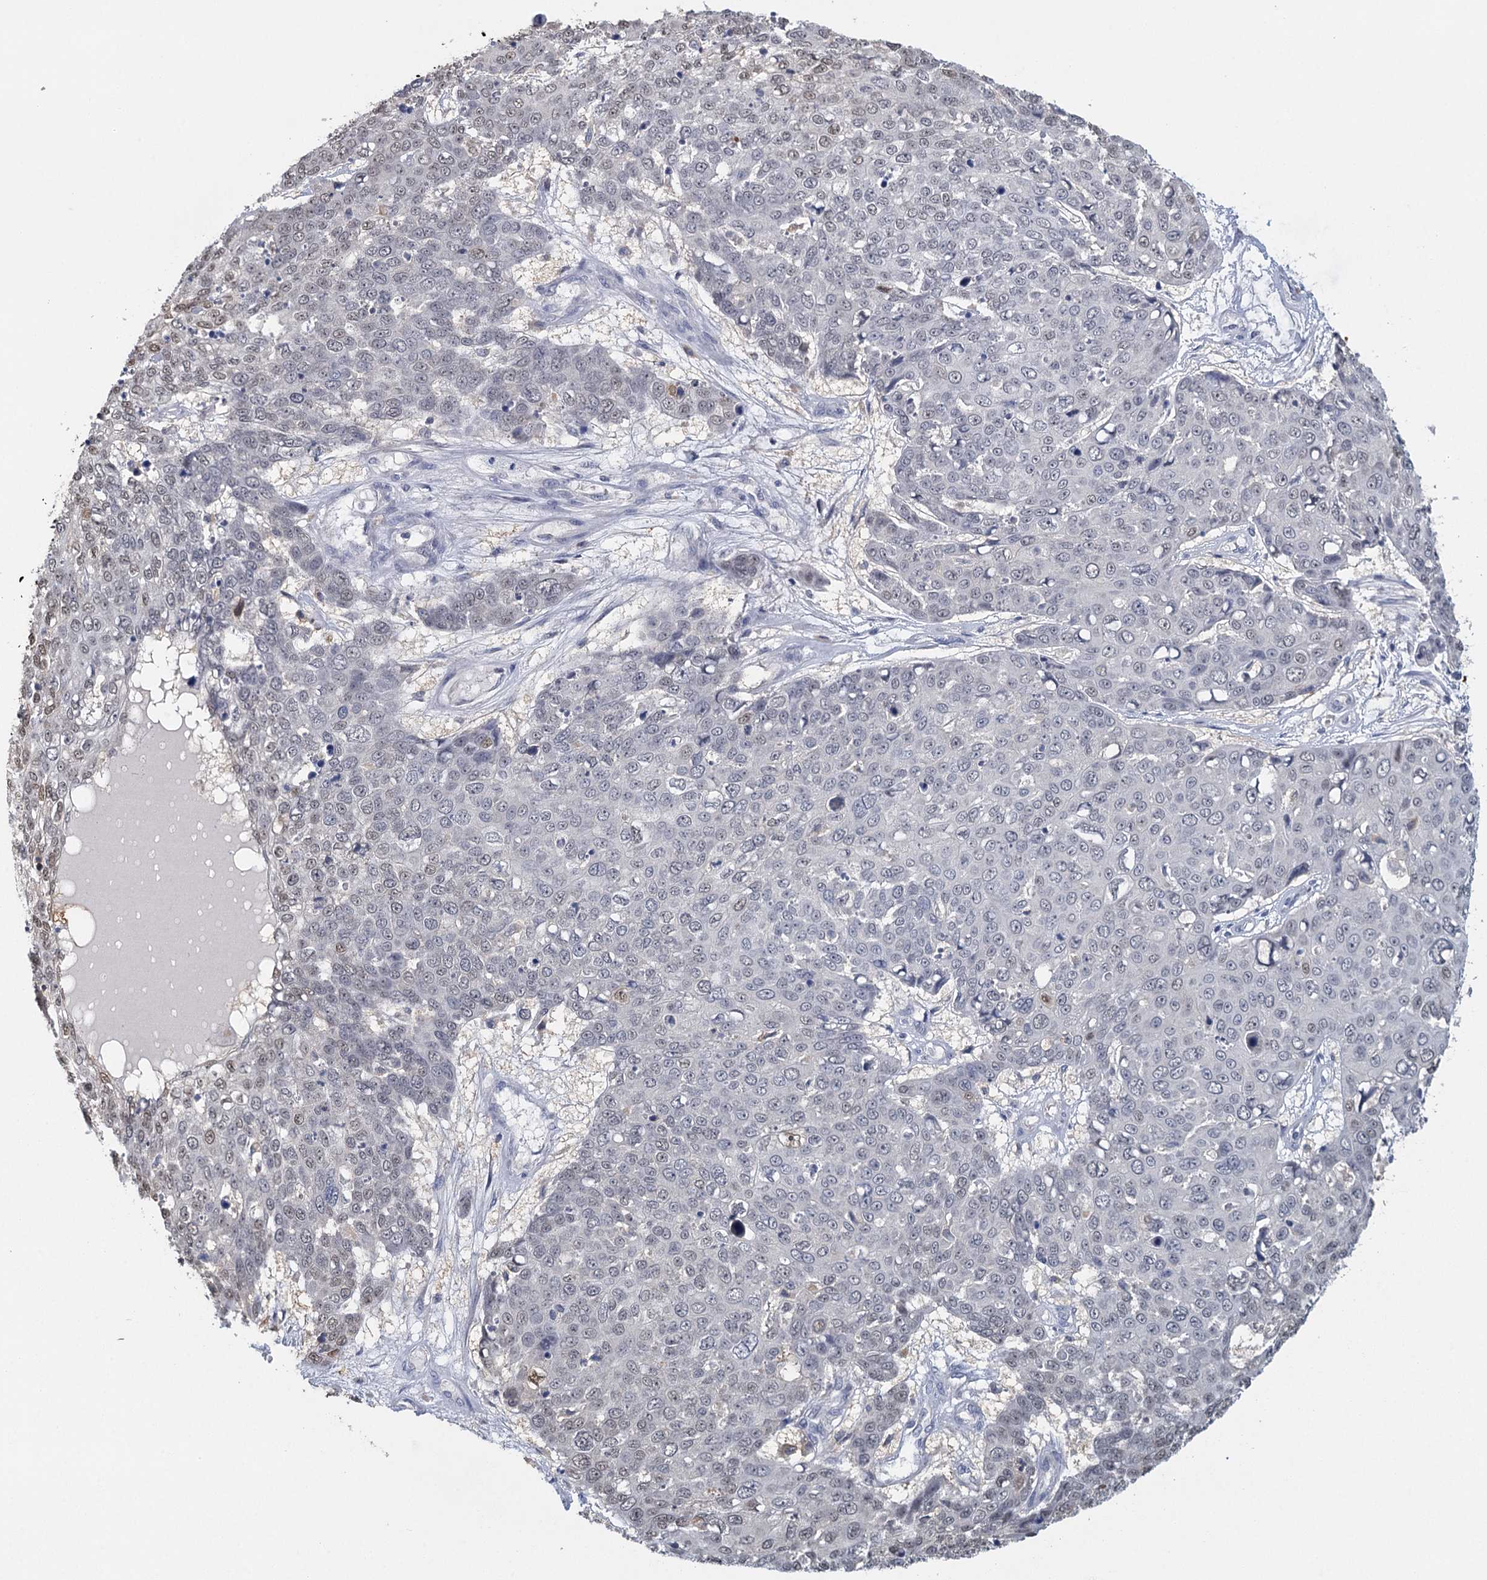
{"staining": {"intensity": "weak", "quantity": "<25%", "location": "nuclear"}, "tissue": "skin cancer", "cell_type": "Tumor cells", "image_type": "cancer", "snomed": [{"axis": "morphology", "description": "Squamous cell carcinoma, NOS"}, {"axis": "topography", "description": "Skin"}], "caption": "Immunohistochemistry (IHC) of squamous cell carcinoma (skin) shows no staining in tumor cells. Nuclei are stained in blue.", "gene": "MYO7B", "patient": {"sex": "male", "age": 71}}